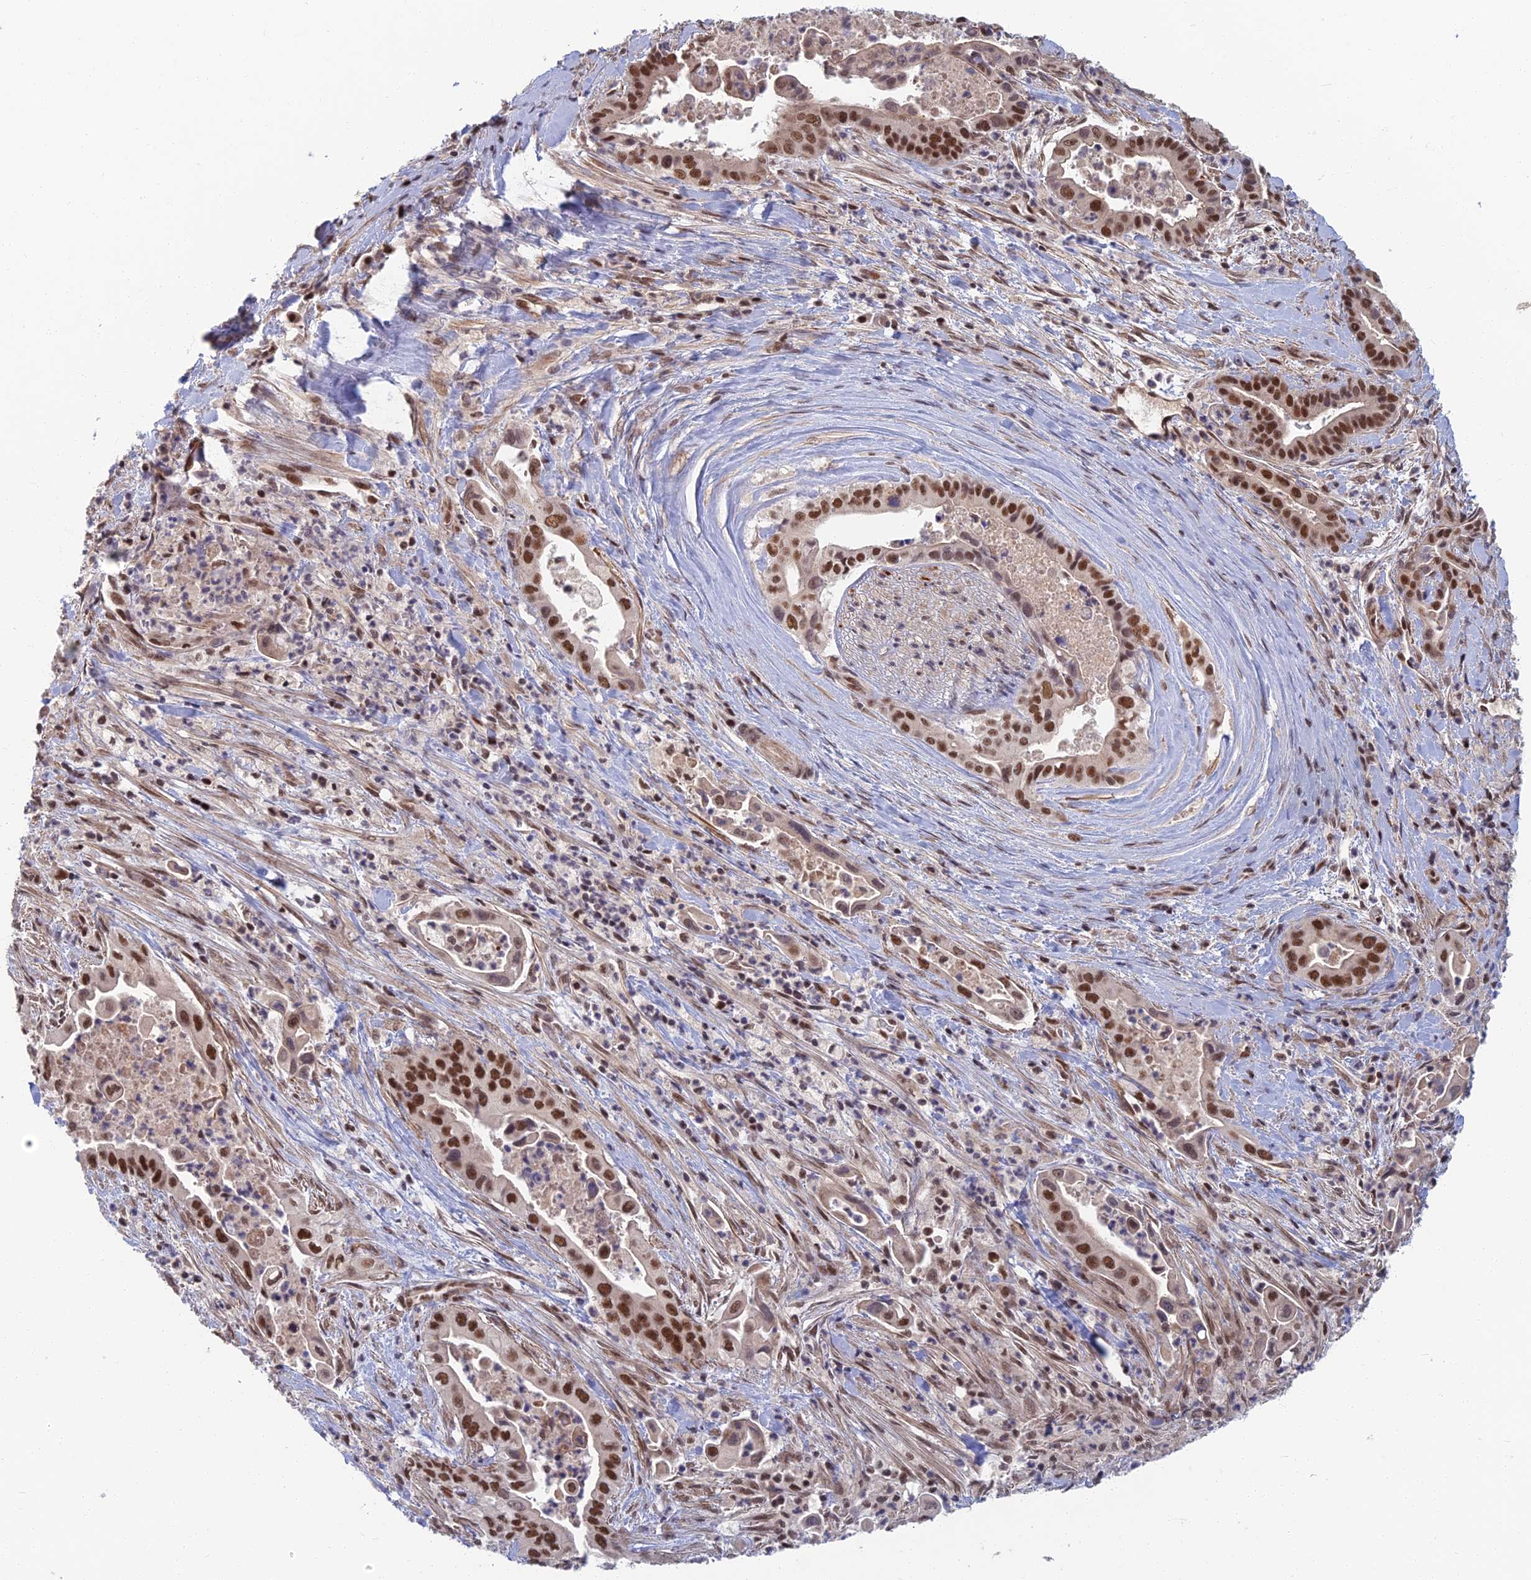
{"staining": {"intensity": "strong", "quantity": ">75%", "location": "nuclear"}, "tissue": "pancreatic cancer", "cell_type": "Tumor cells", "image_type": "cancer", "snomed": [{"axis": "morphology", "description": "Adenocarcinoma, NOS"}, {"axis": "topography", "description": "Pancreas"}], "caption": "Pancreatic cancer (adenocarcinoma) was stained to show a protein in brown. There is high levels of strong nuclear staining in about >75% of tumor cells.", "gene": "TCEA2", "patient": {"sex": "female", "age": 77}}